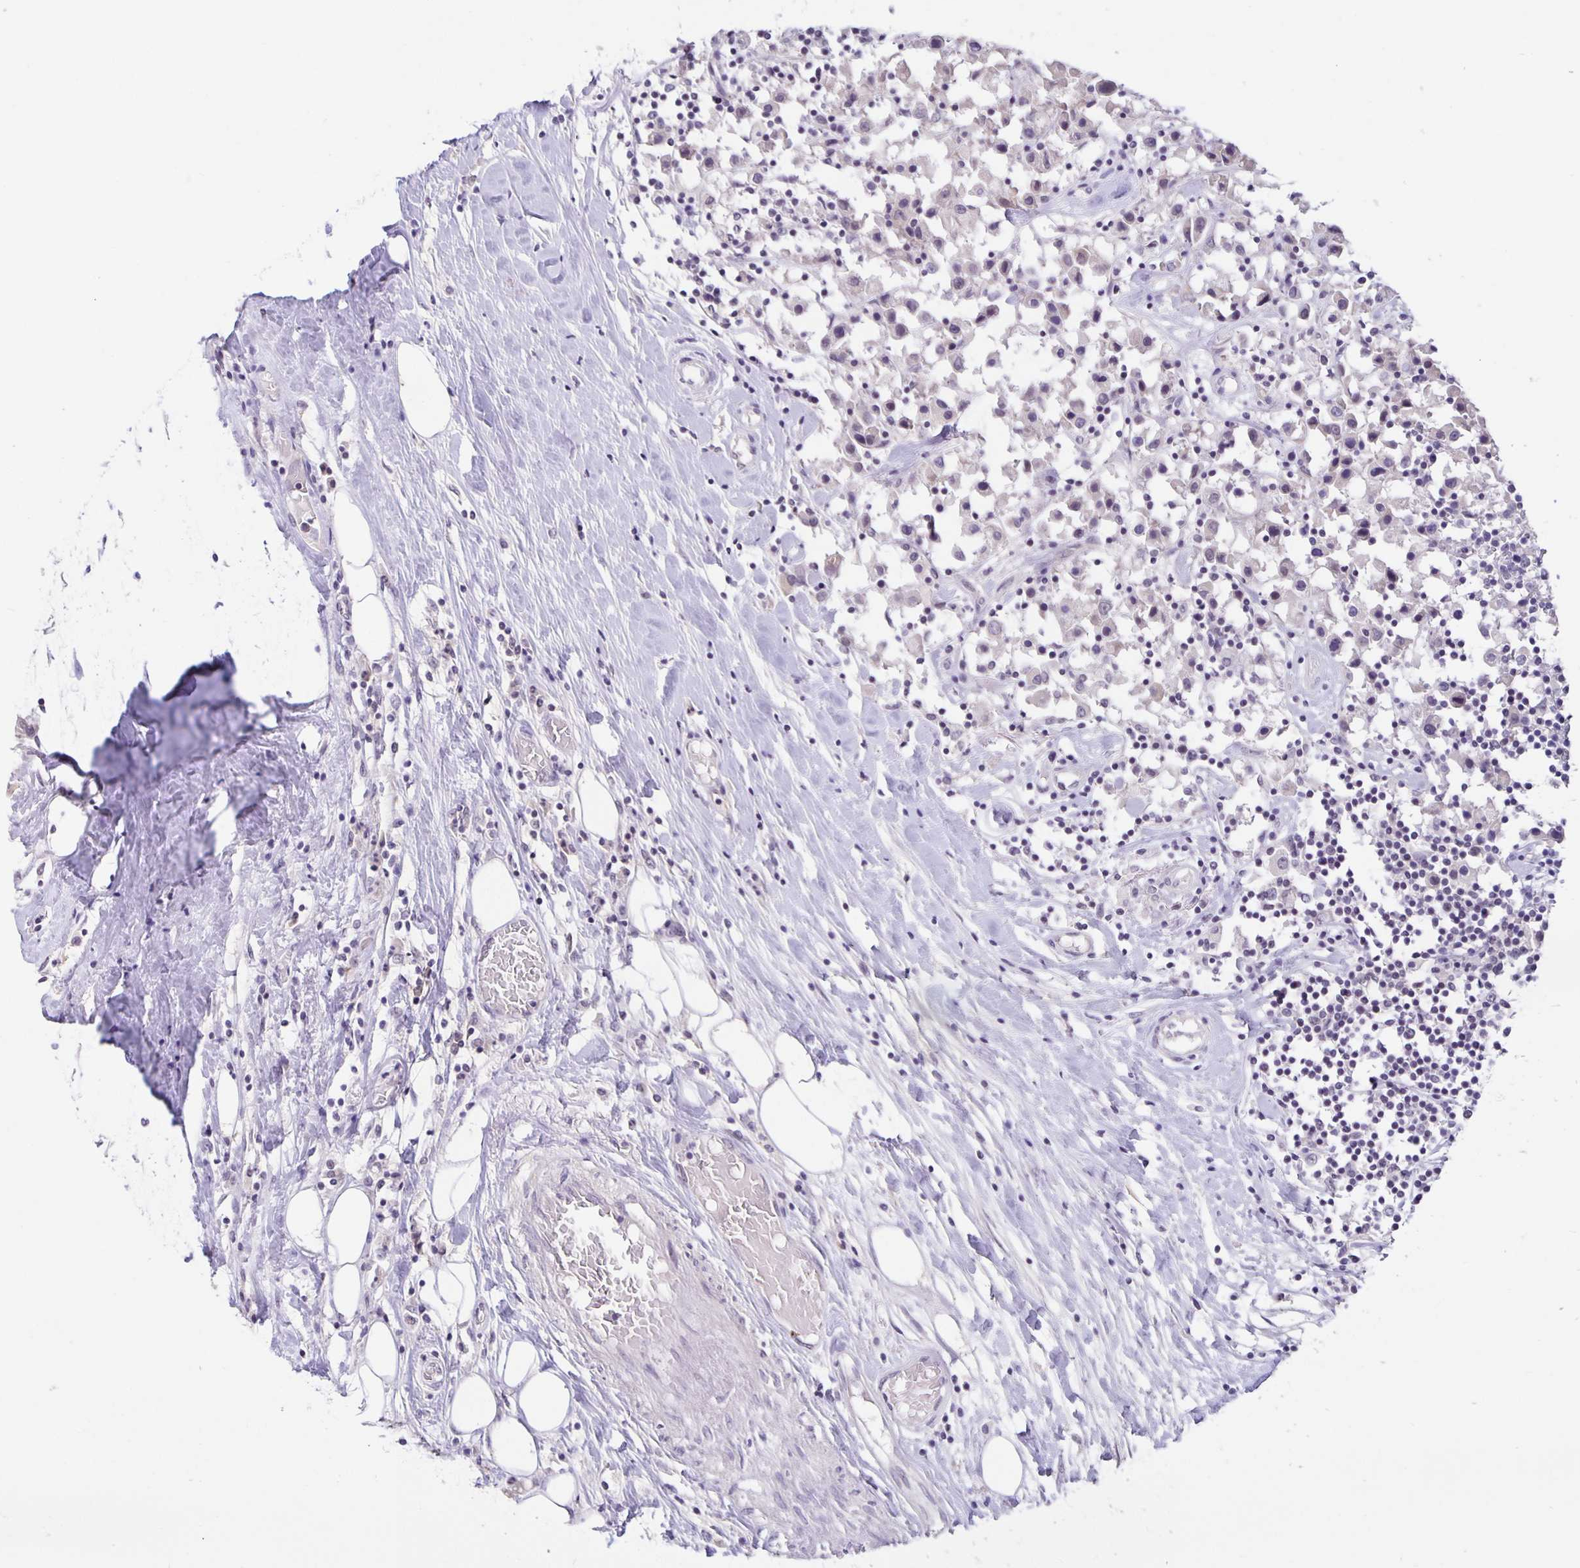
{"staining": {"intensity": "negative", "quantity": "none", "location": "none"}, "tissue": "breast cancer", "cell_type": "Tumor cells", "image_type": "cancer", "snomed": [{"axis": "morphology", "description": "Duct carcinoma"}, {"axis": "topography", "description": "Breast"}], "caption": "IHC photomicrograph of neoplastic tissue: breast cancer (intraductal carcinoma) stained with DAB reveals no significant protein staining in tumor cells.", "gene": "ARVCF", "patient": {"sex": "female", "age": 61}}